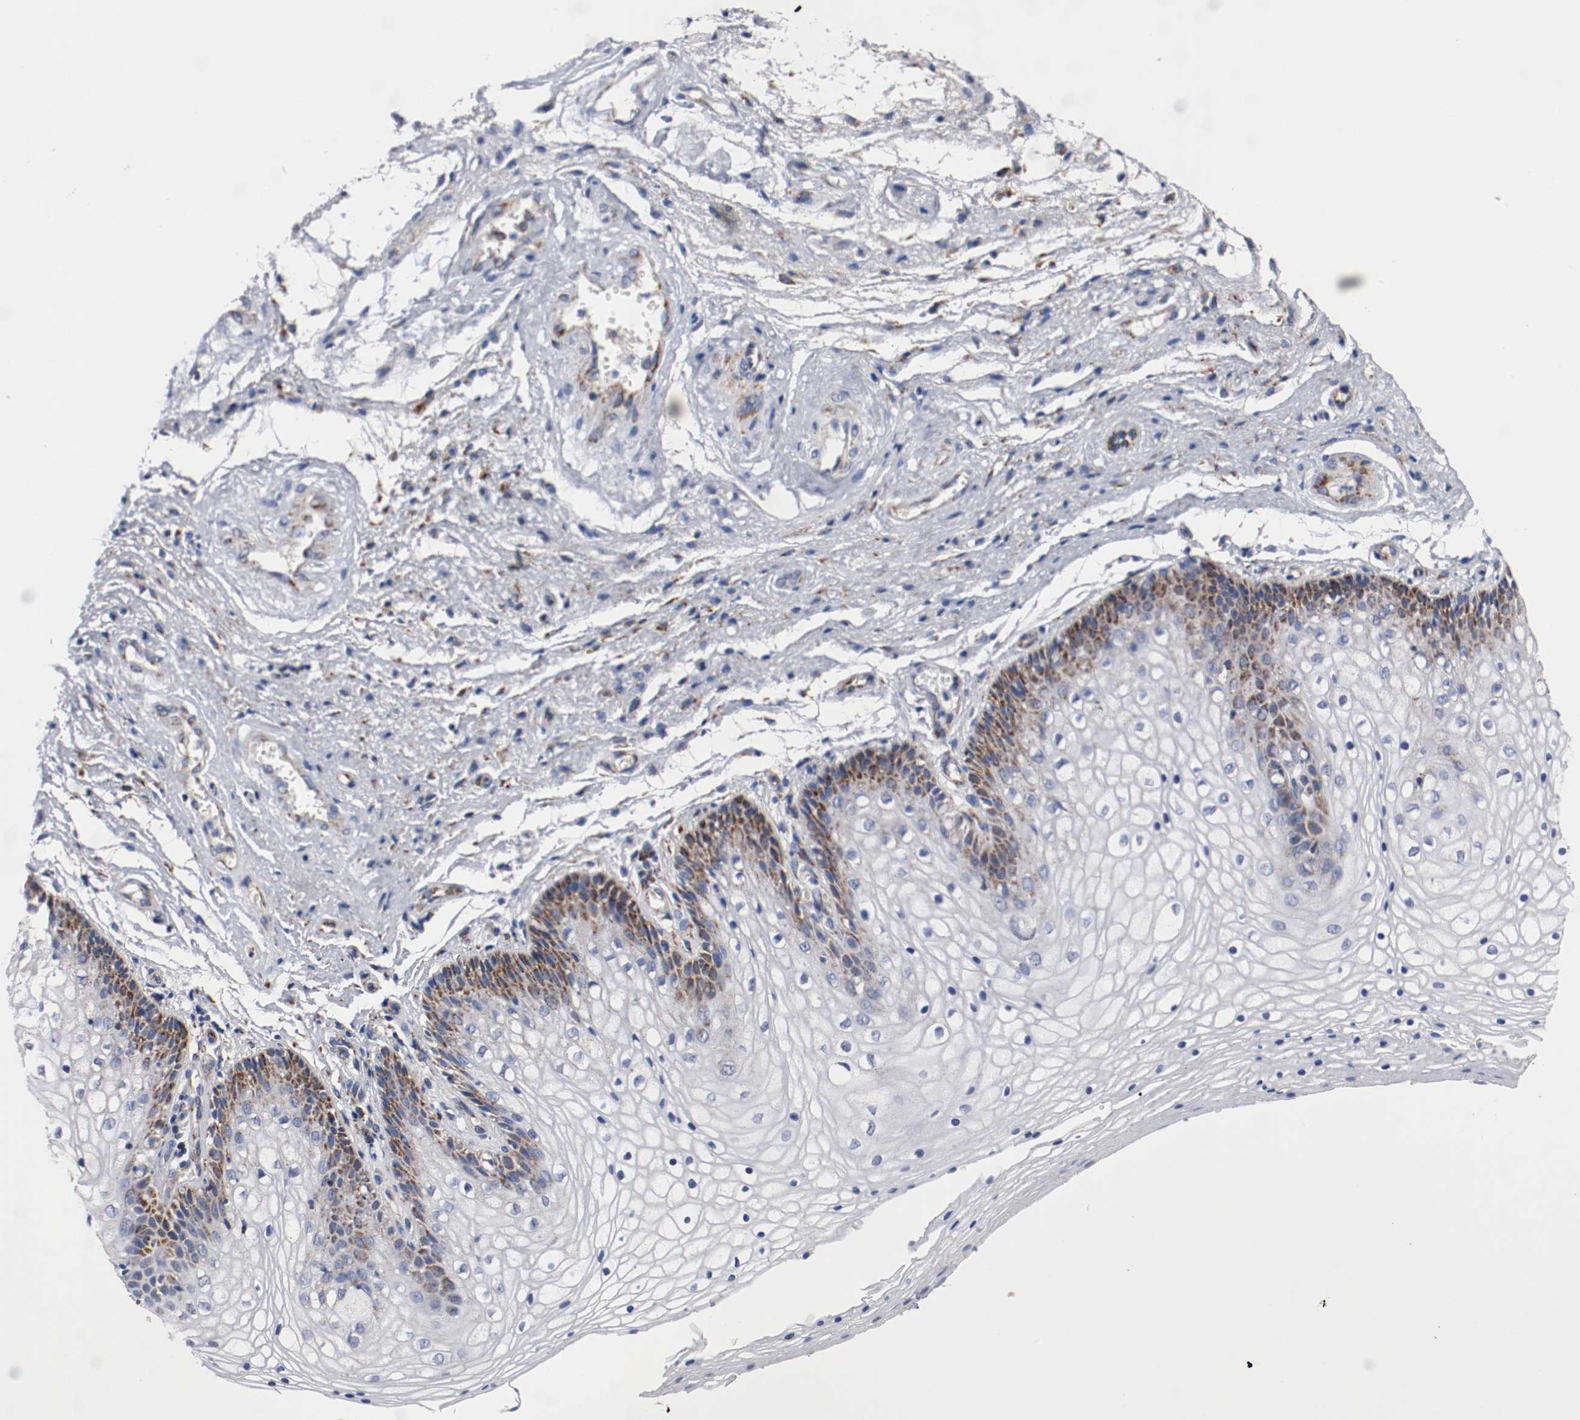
{"staining": {"intensity": "strong", "quantity": "<25%", "location": "cytoplasmic/membranous"}, "tissue": "vagina", "cell_type": "Squamous epithelial cells", "image_type": "normal", "snomed": [{"axis": "morphology", "description": "Normal tissue, NOS"}, {"axis": "topography", "description": "Vagina"}], "caption": "Immunohistochemistry (IHC) photomicrograph of benign vagina: human vagina stained using immunohistochemistry demonstrates medium levels of strong protein expression localized specifically in the cytoplasmic/membranous of squamous epithelial cells, appearing as a cytoplasmic/membranous brown color.", "gene": "TUBD1", "patient": {"sex": "female", "age": 34}}